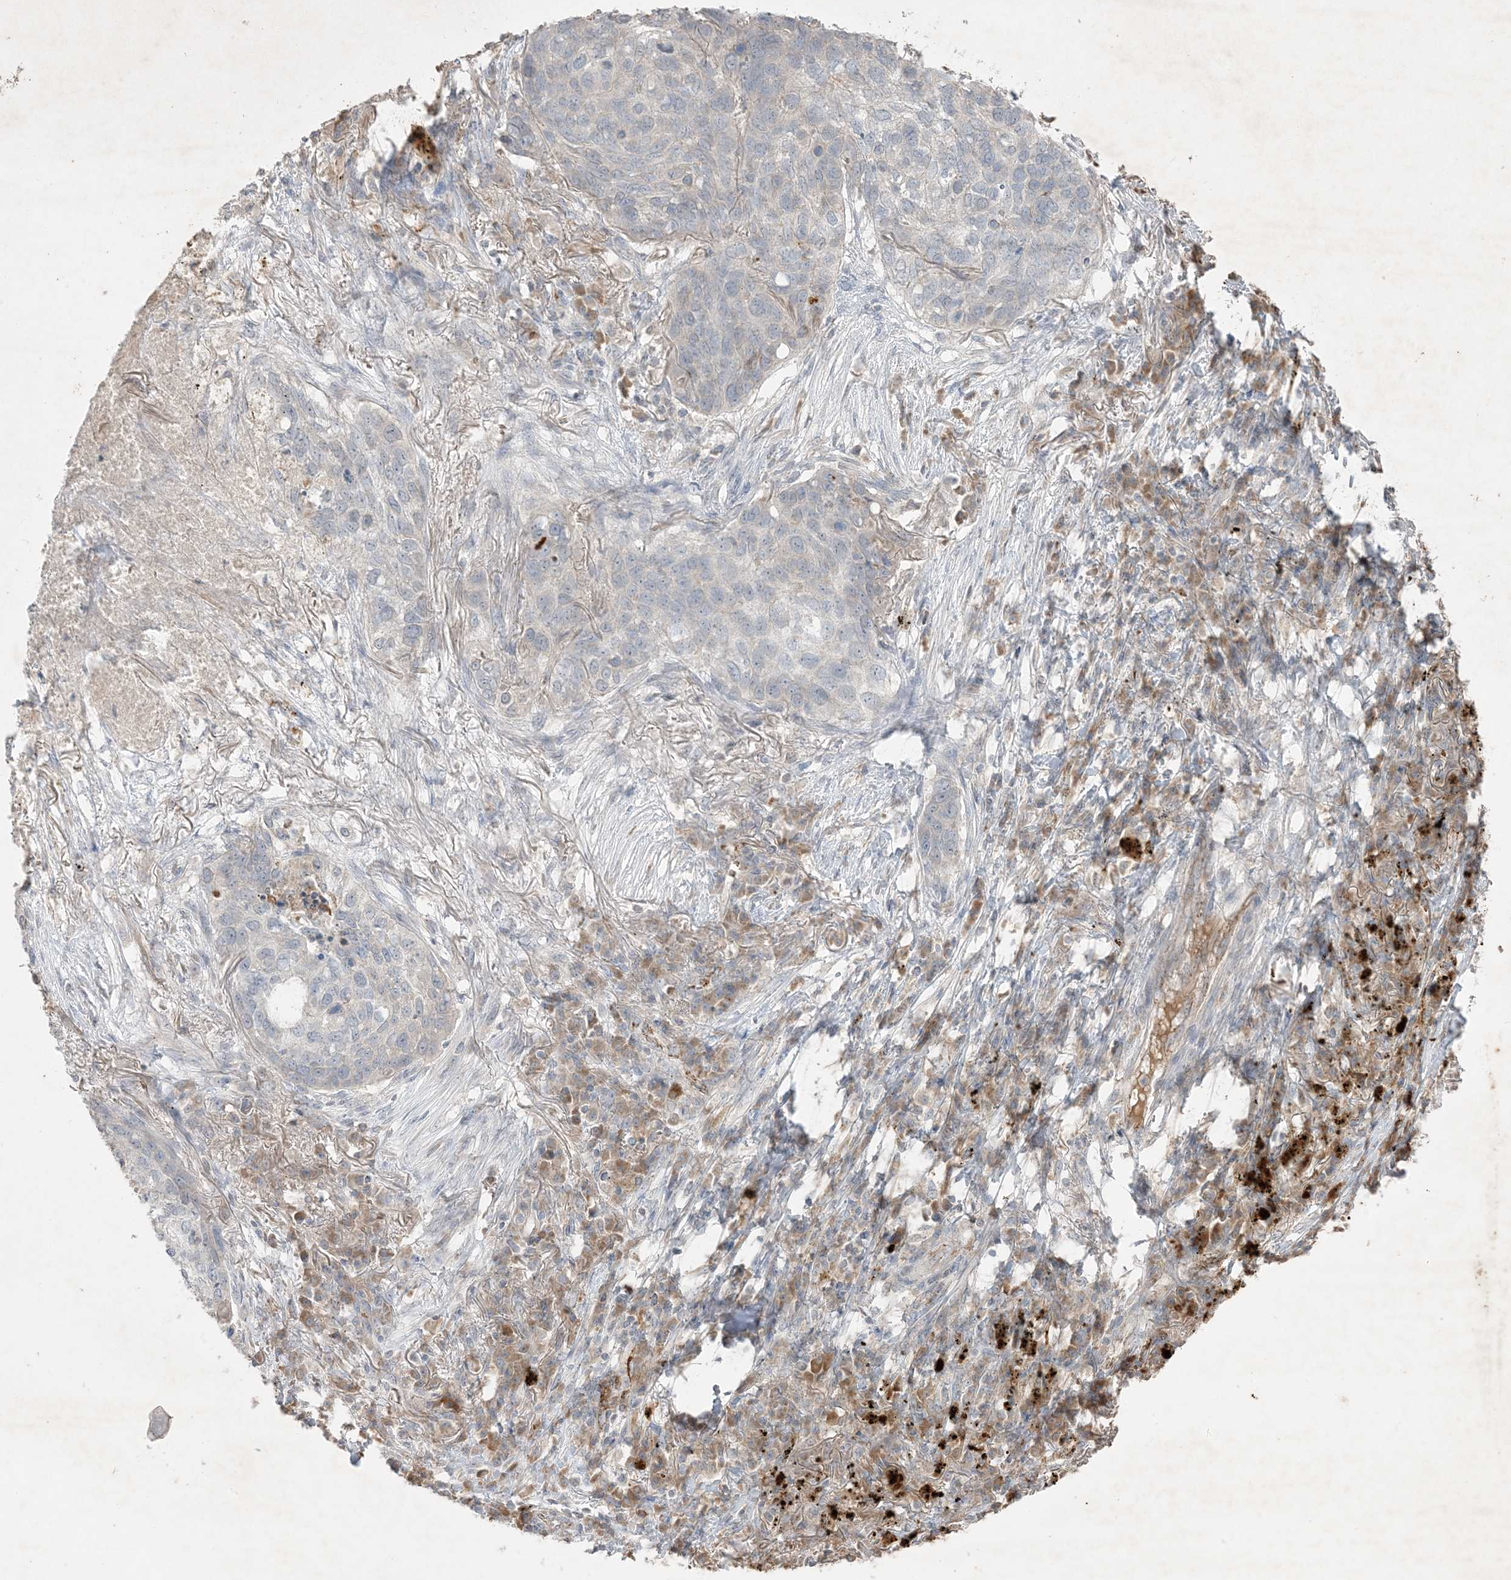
{"staining": {"intensity": "negative", "quantity": "none", "location": "none"}, "tissue": "lung cancer", "cell_type": "Tumor cells", "image_type": "cancer", "snomed": [{"axis": "morphology", "description": "Squamous cell carcinoma, NOS"}, {"axis": "topography", "description": "Lung"}], "caption": "Immunohistochemical staining of human lung cancer (squamous cell carcinoma) shows no significant positivity in tumor cells.", "gene": "PRSS36", "patient": {"sex": "female", "age": 63}}